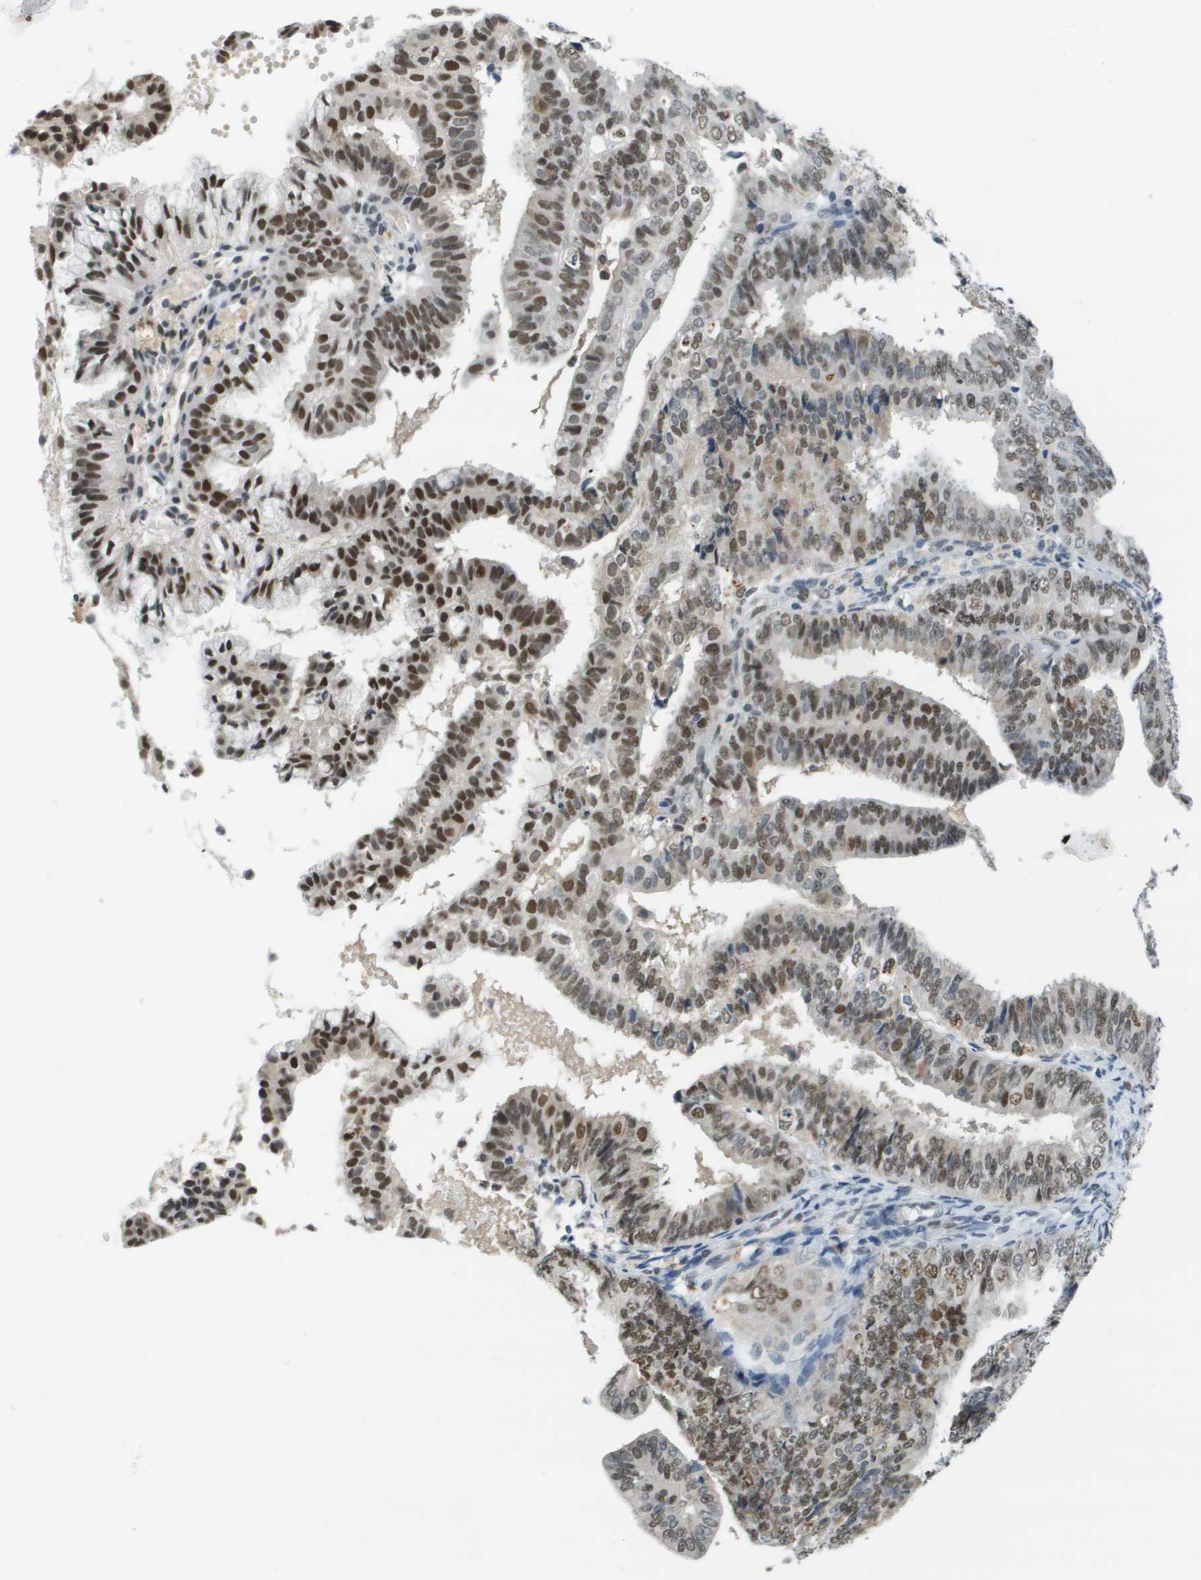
{"staining": {"intensity": "strong", "quantity": "25%-75%", "location": "nuclear"}, "tissue": "endometrial cancer", "cell_type": "Tumor cells", "image_type": "cancer", "snomed": [{"axis": "morphology", "description": "Adenocarcinoma, NOS"}, {"axis": "topography", "description": "Endometrium"}], "caption": "Protein staining exhibits strong nuclear staining in about 25%-75% of tumor cells in endometrial cancer (adenocarcinoma).", "gene": "CBX5", "patient": {"sex": "female", "age": 63}}